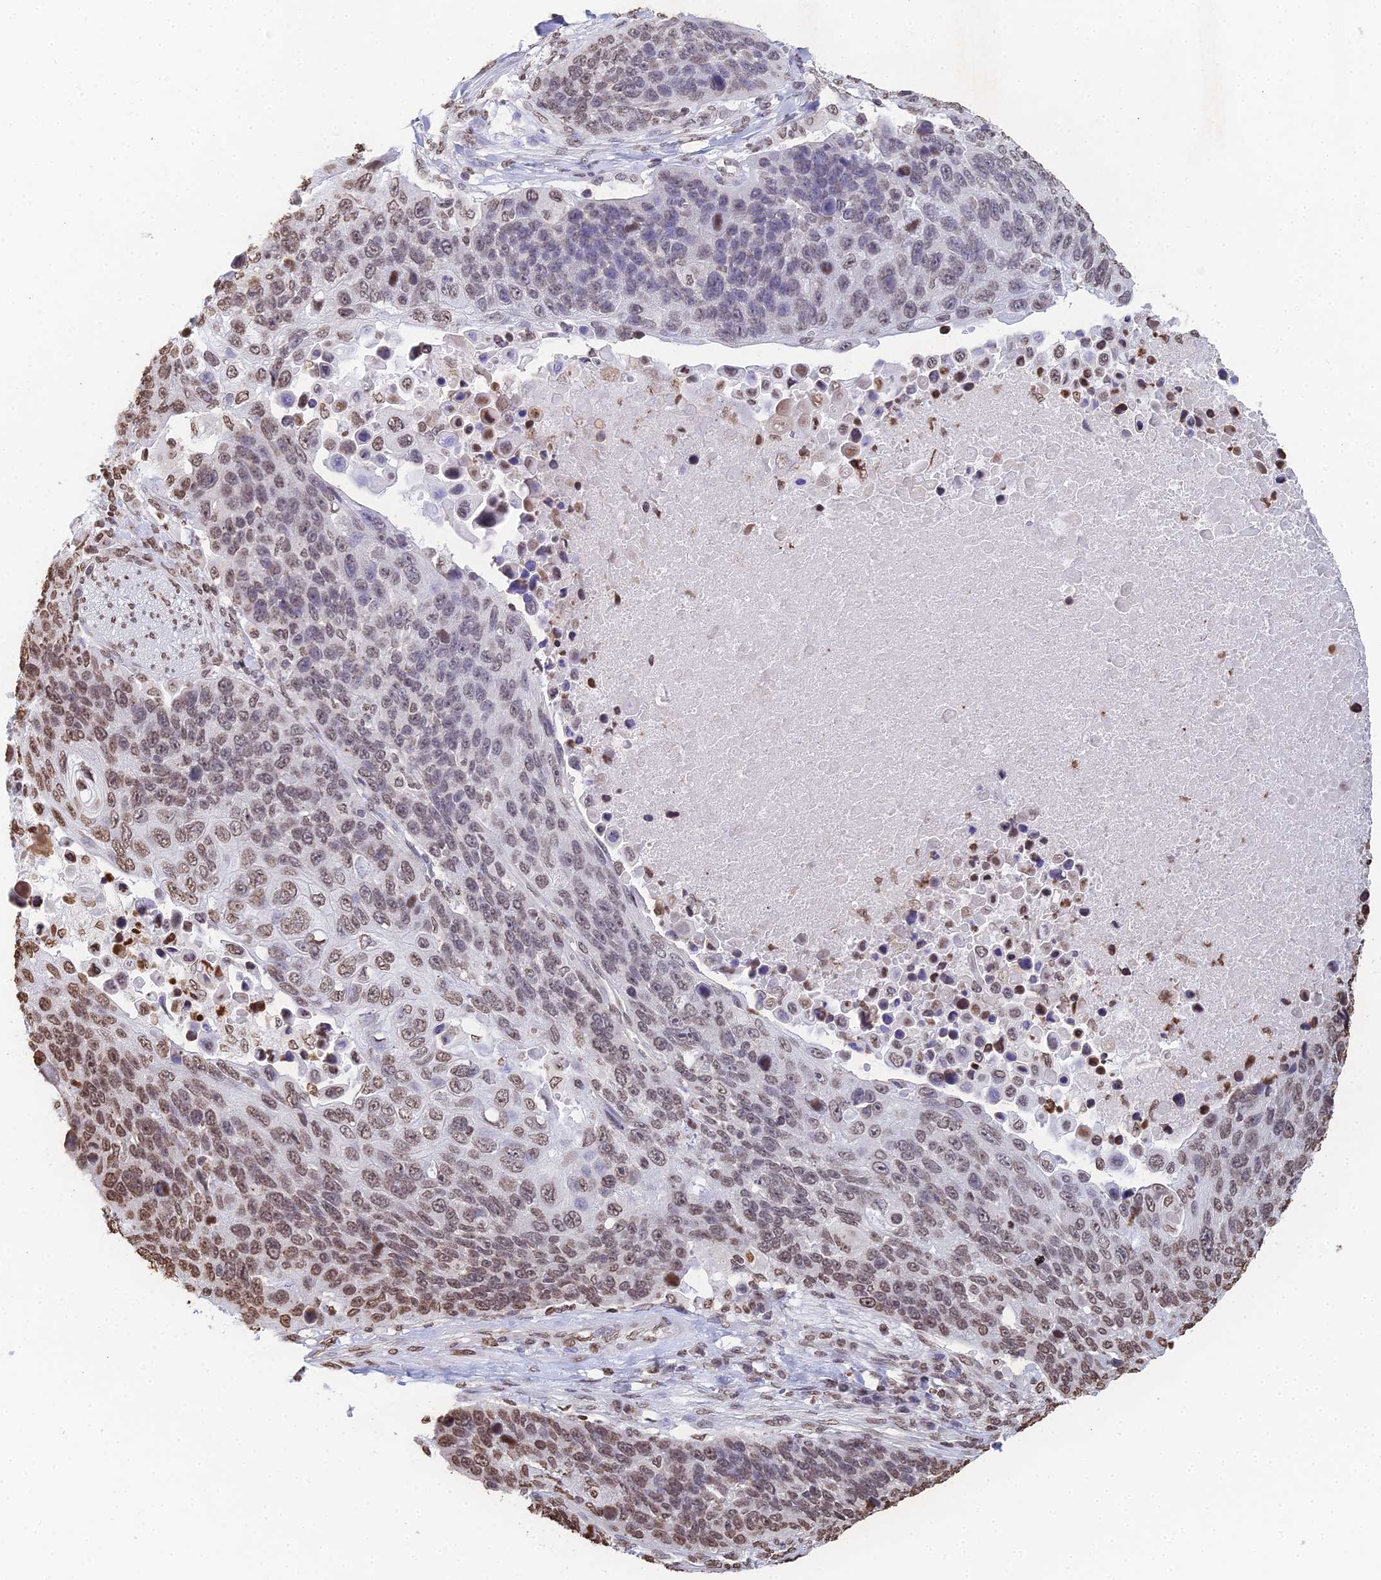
{"staining": {"intensity": "weak", "quantity": "25%-75%", "location": "nuclear"}, "tissue": "lung cancer", "cell_type": "Tumor cells", "image_type": "cancer", "snomed": [{"axis": "morphology", "description": "Normal tissue, NOS"}, {"axis": "morphology", "description": "Squamous cell carcinoma, NOS"}, {"axis": "topography", "description": "Lymph node"}, {"axis": "topography", "description": "Lung"}], "caption": "Immunohistochemistry (IHC) of human lung cancer displays low levels of weak nuclear staining in approximately 25%-75% of tumor cells.", "gene": "GBP3", "patient": {"sex": "male", "age": 66}}